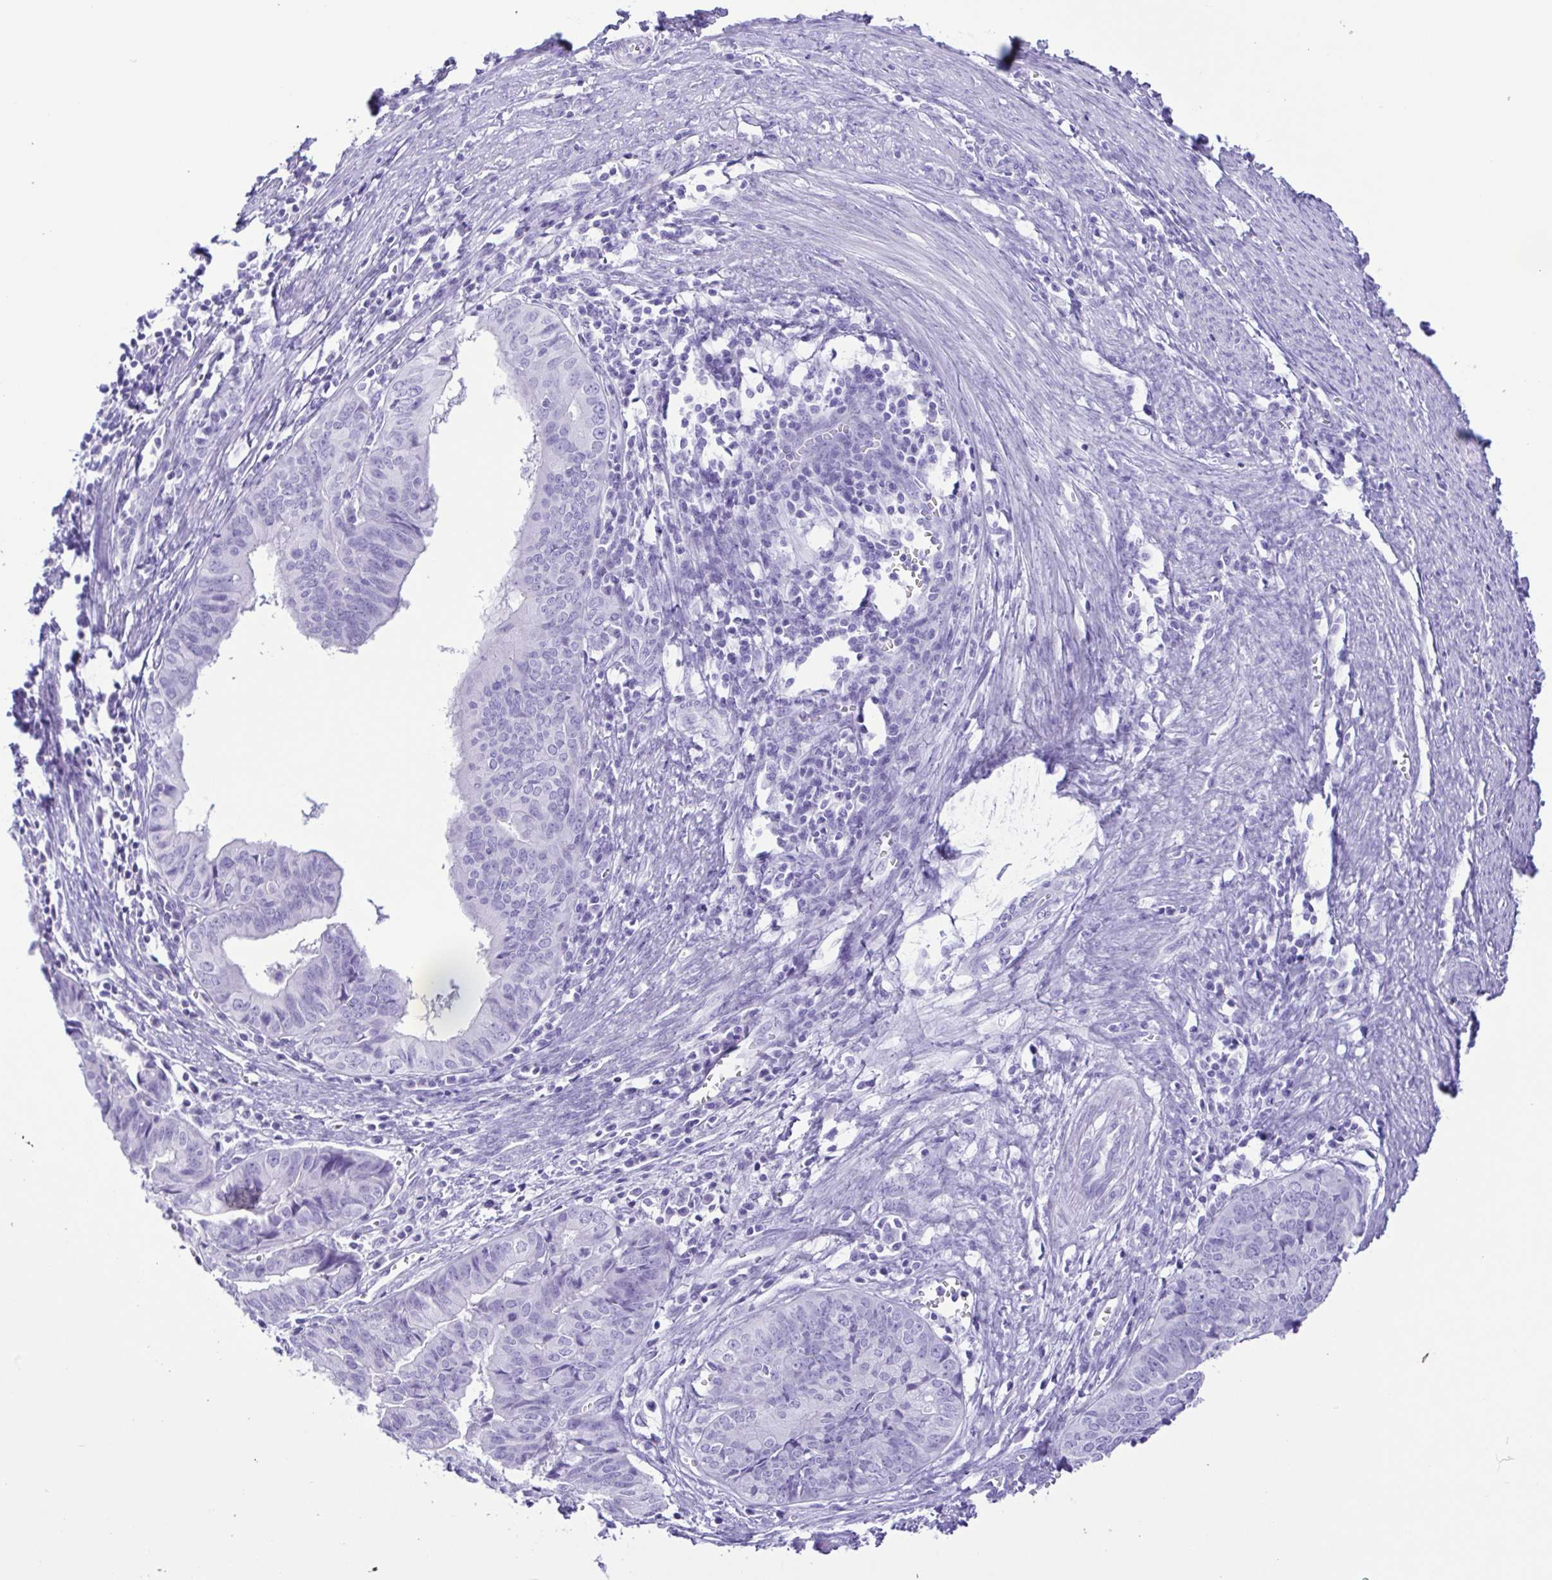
{"staining": {"intensity": "negative", "quantity": "none", "location": "none"}, "tissue": "endometrial cancer", "cell_type": "Tumor cells", "image_type": "cancer", "snomed": [{"axis": "morphology", "description": "Adenocarcinoma, NOS"}, {"axis": "topography", "description": "Endometrium"}], "caption": "A micrograph of endometrial adenocarcinoma stained for a protein displays no brown staining in tumor cells.", "gene": "CASP14", "patient": {"sex": "female", "age": 65}}